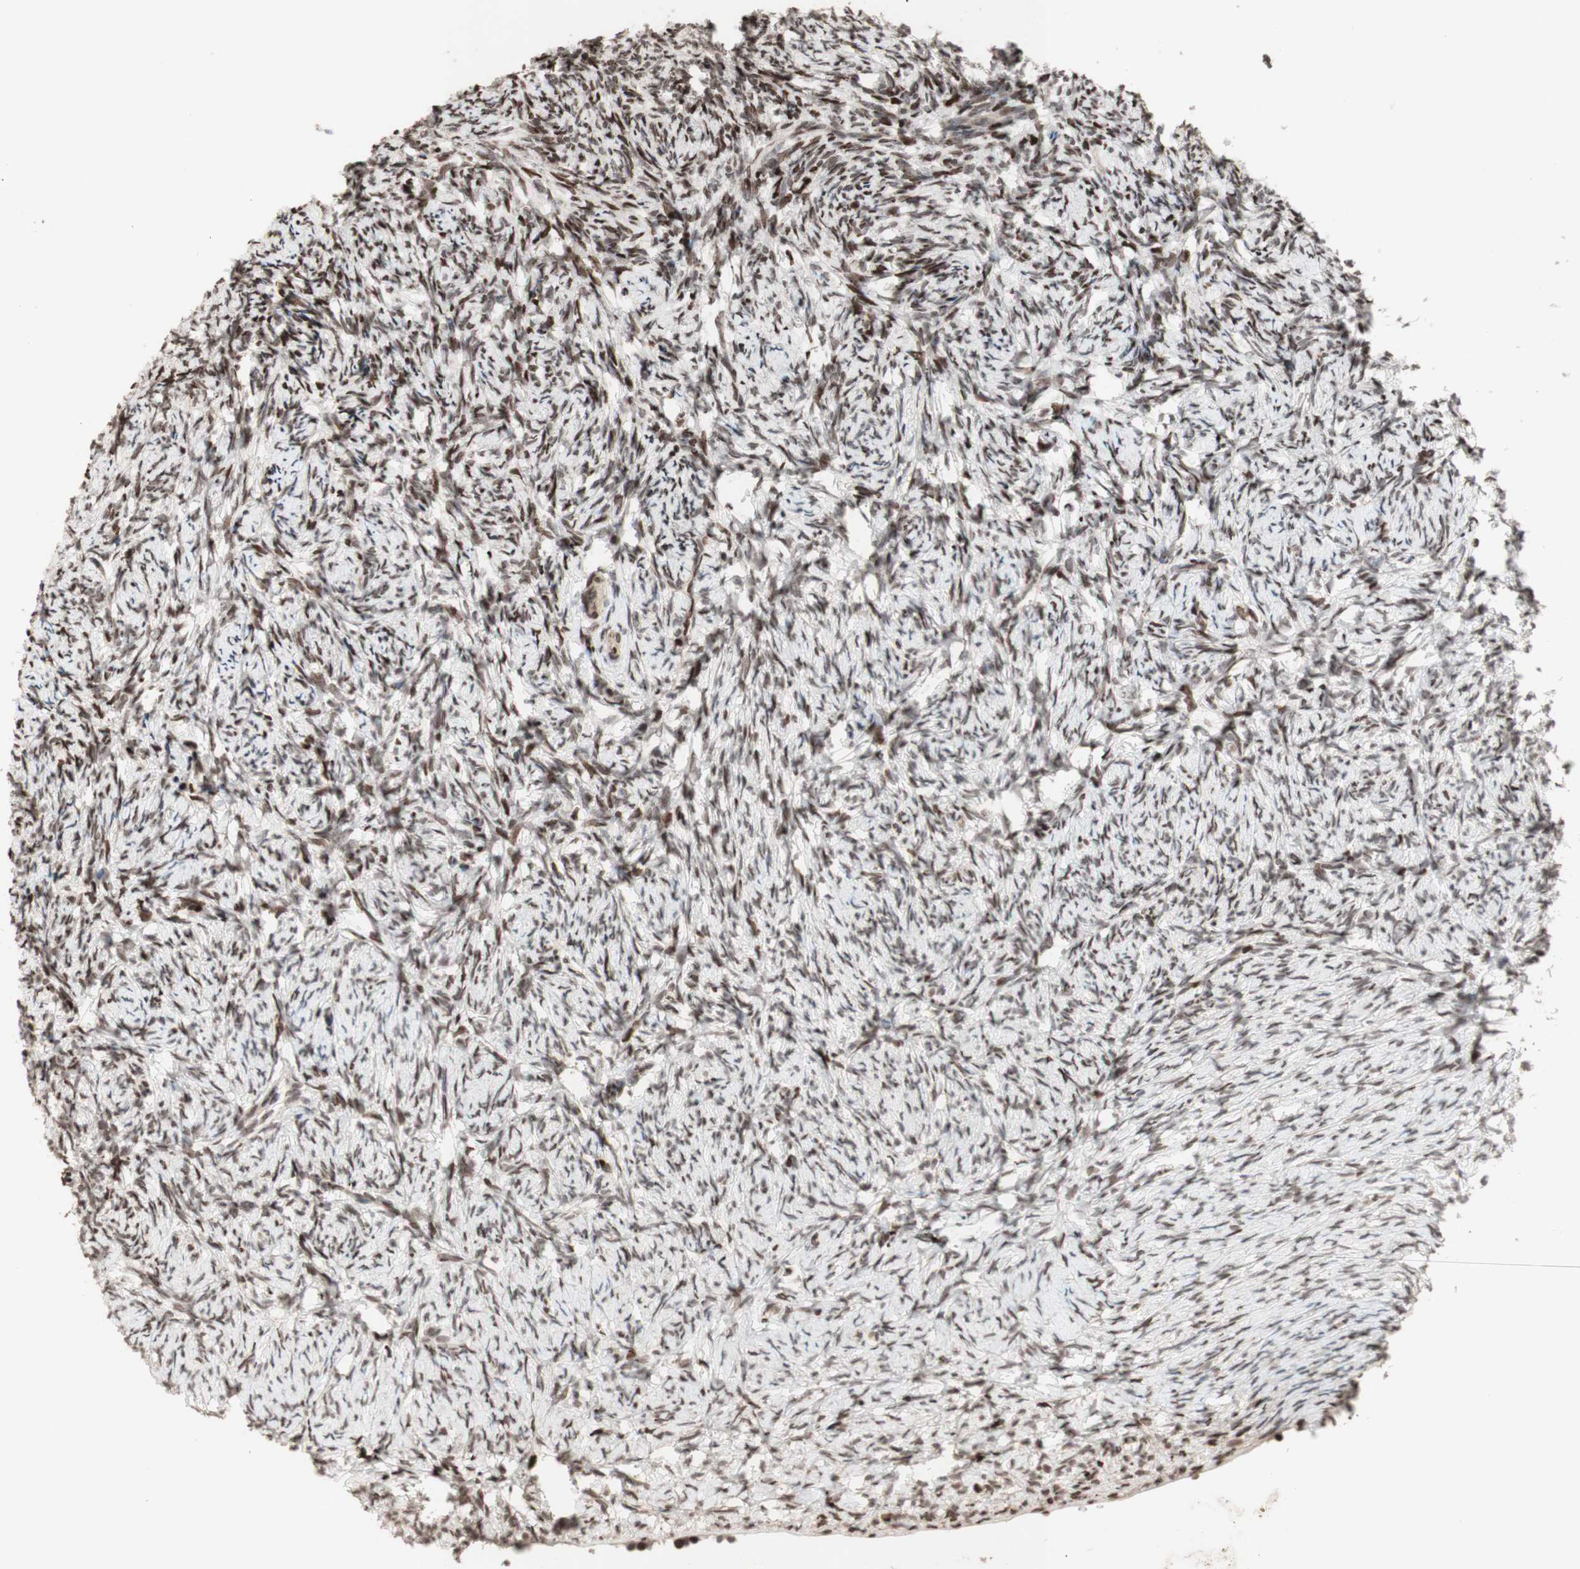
{"staining": {"intensity": "weak", "quantity": ">75%", "location": "nuclear"}, "tissue": "ovary", "cell_type": "Follicle cells", "image_type": "normal", "snomed": [{"axis": "morphology", "description": "Normal tissue, NOS"}, {"axis": "topography", "description": "Ovary"}], "caption": "This histopathology image reveals IHC staining of unremarkable human ovary, with low weak nuclear staining in approximately >75% of follicle cells.", "gene": "POLA1", "patient": {"sex": "female", "age": 60}}